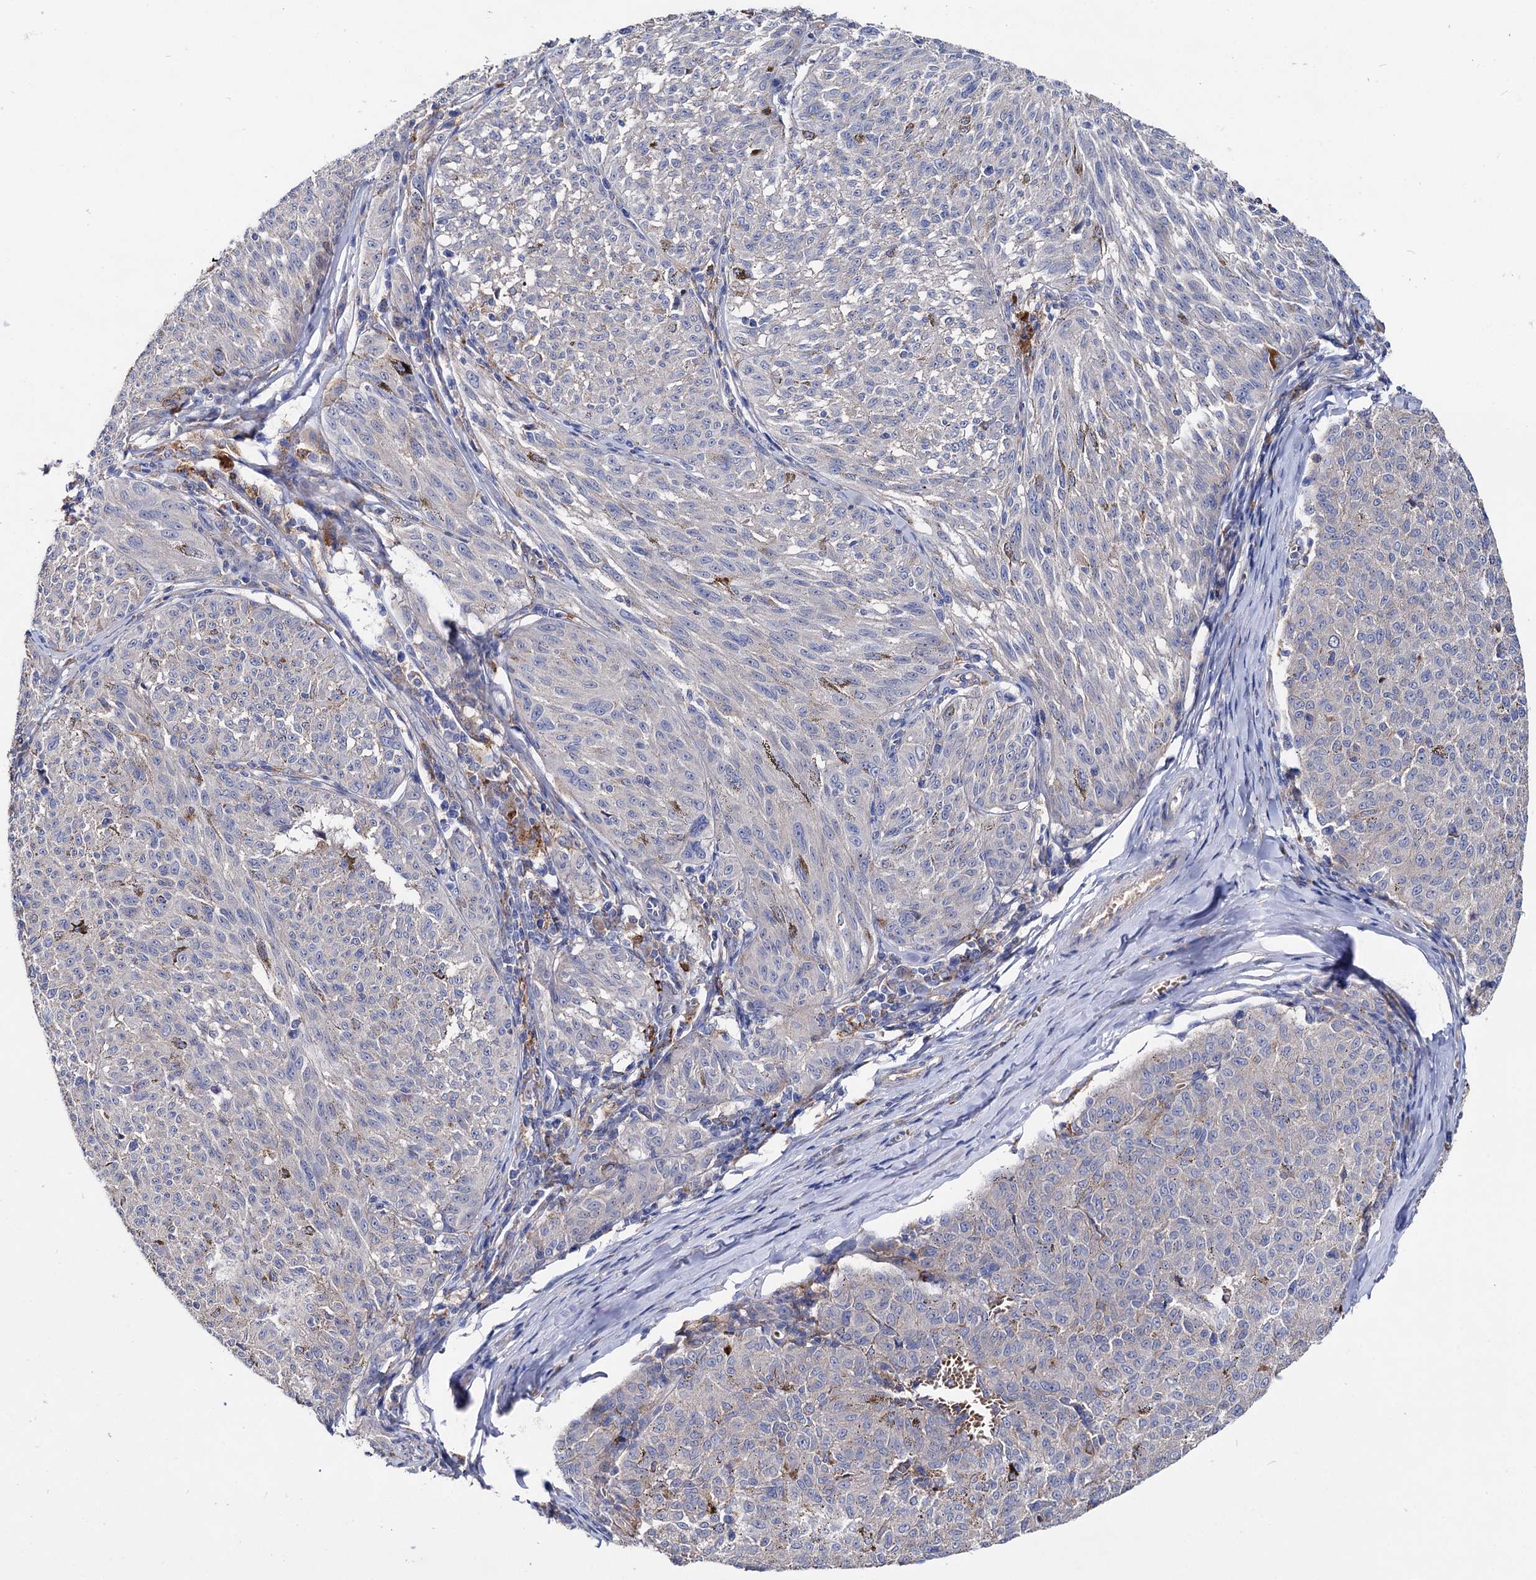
{"staining": {"intensity": "negative", "quantity": "none", "location": "none"}, "tissue": "melanoma", "cell_type": "Tumor cells", "image_type": "cancer", "snomed": [{"axis": "morphology", "description": "Malignant melanoma, NOS"}, {"axis": "topography", "description": "Skin"}], "caption": "An image of human melanoma is negative for staining in tumor cells.", "gene": "HVCN1", "patient": {"sex": "female", "age": 72}}